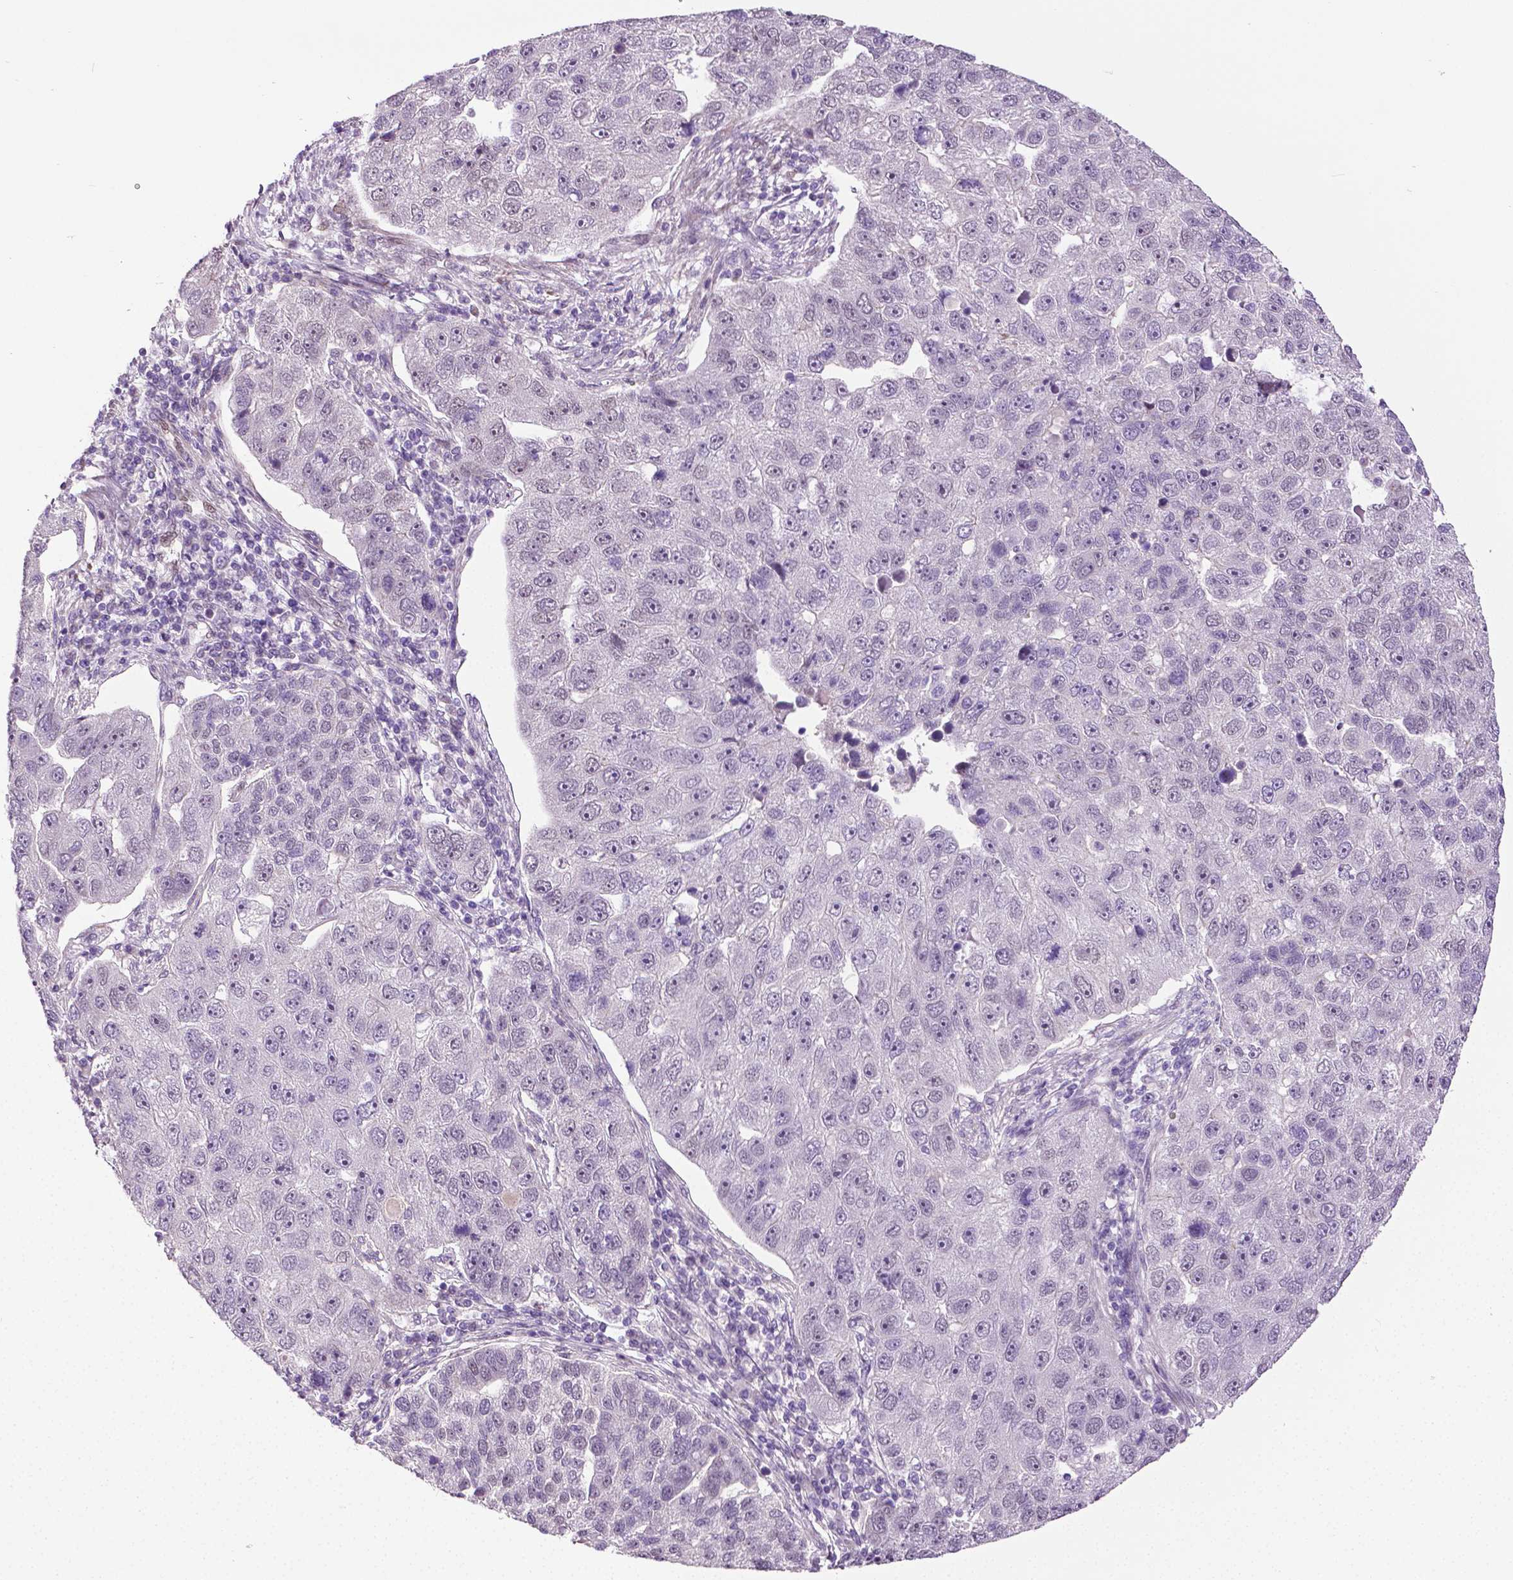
{"staining": {"intensity": "weak", "quantity": "<25%", "location": "nuclear"}, "tissue": "pancreatic cancer", "cell_type": "Tumor cells", "image_type": "cancer", "snomed": [{"axis": "morphology", "description": "Adenocarcinoma, NOS"}, {"axis": "topography", "description": "Pancreas"}], "caption": "Adenocarcinoma (pancreatic) was stained to show a protein in brown. There is no significant positivity in tumor cells. (Brightfield microscopy of DAB (3,3'-diaminobenzidine) immunohistochemistry at high magnification).", "gene": "PTGER3", "patient": {"sex": "female", "age": 61}}